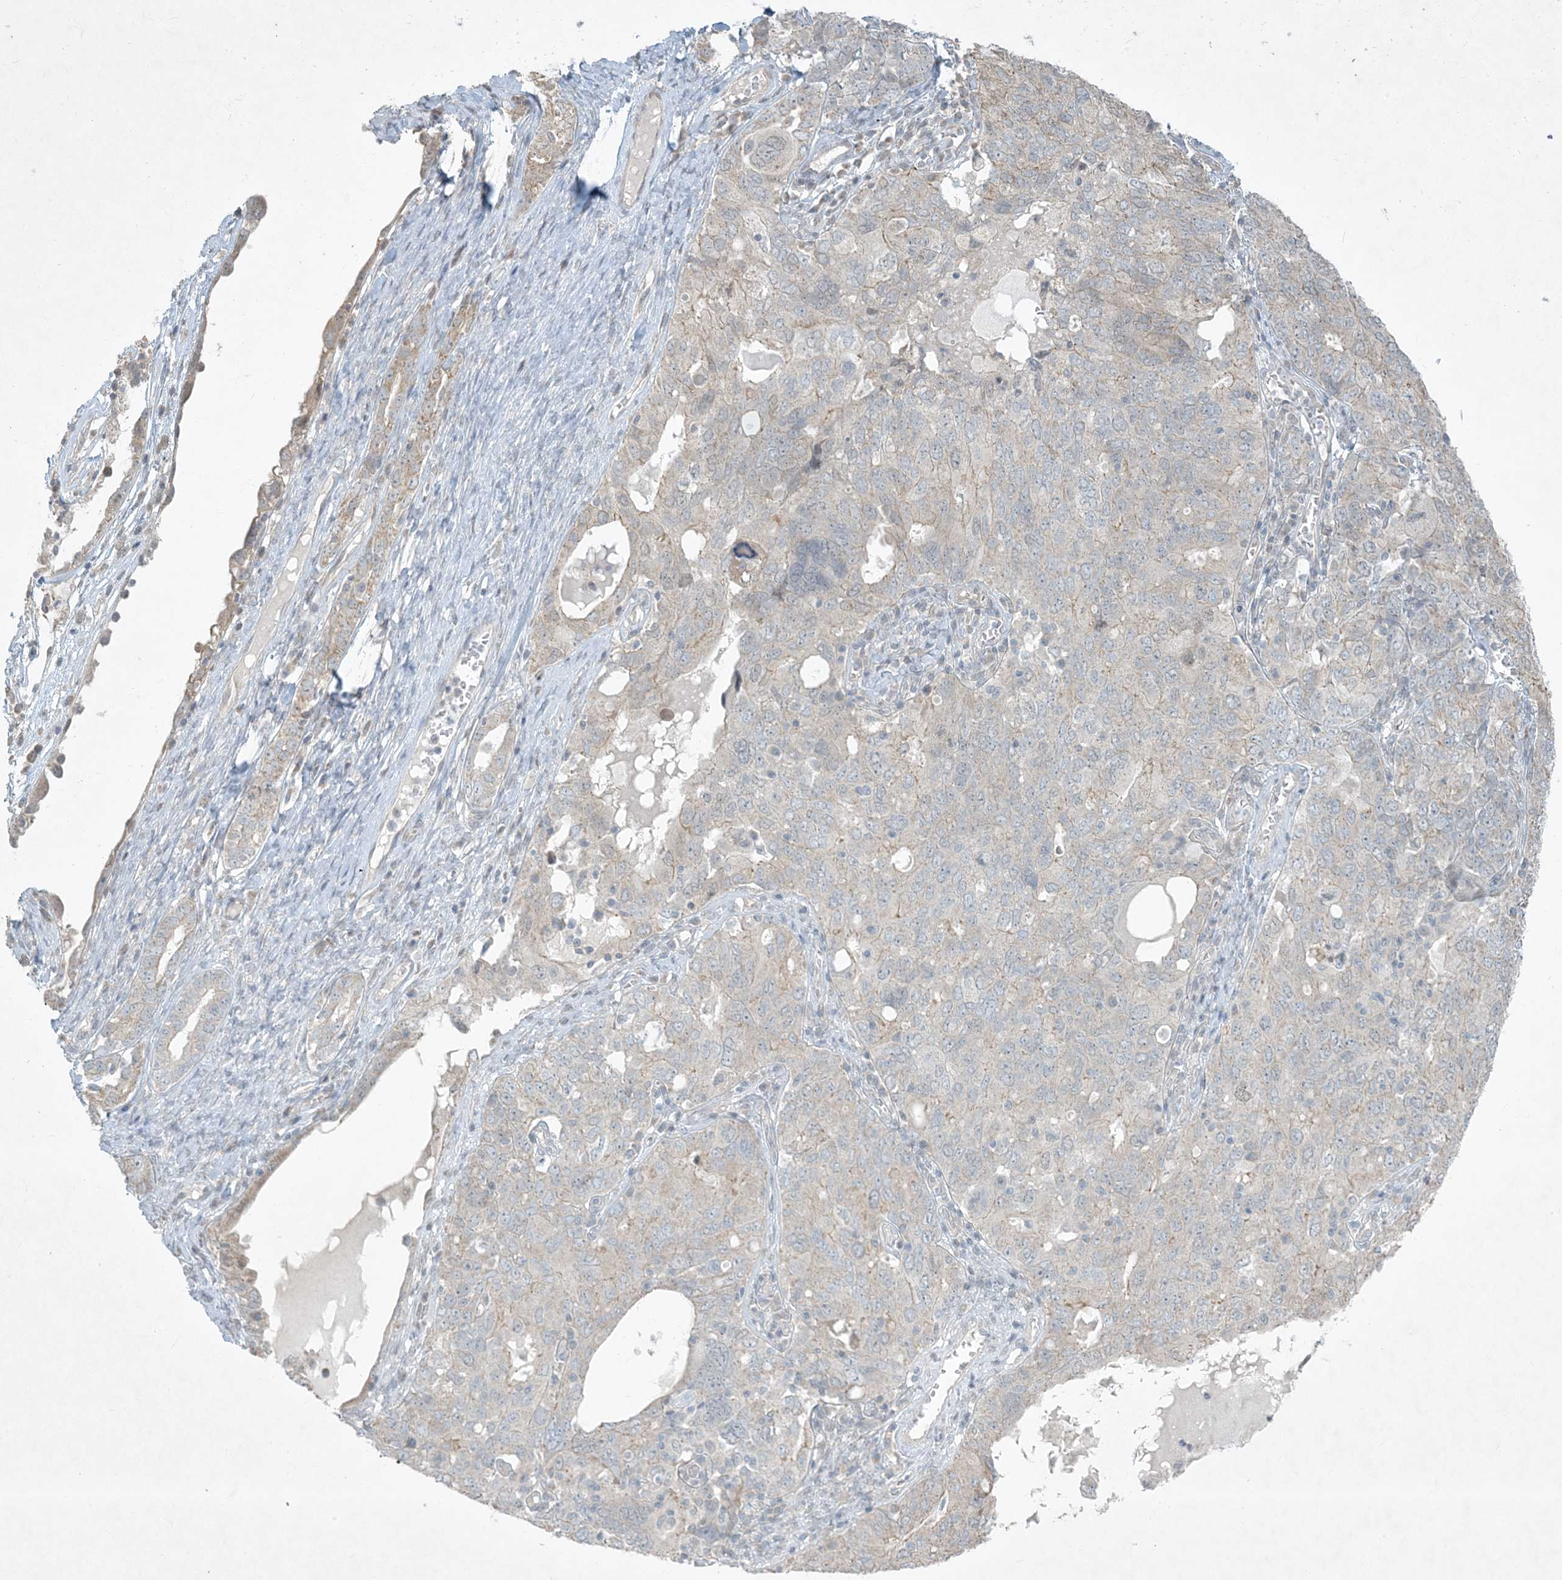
{"staining": {"intensity": "negative", "quantity": "none", "location": "none"}, "tissue": "ovarian cancer", "cell_type": "Tumor cells", "image_type": "cancer", "snomed": [{"axis": "morphology", "description": "Carcinoma, endometroid"}, {"axis": "topography", "description": "Ovary"}], "caption": "The micrograph reveals no significant expression in tumor cells of ovarian endometroid carcinoma.", "gene": "BCORL1", "patient": {"sex": "female", "age": 62}}